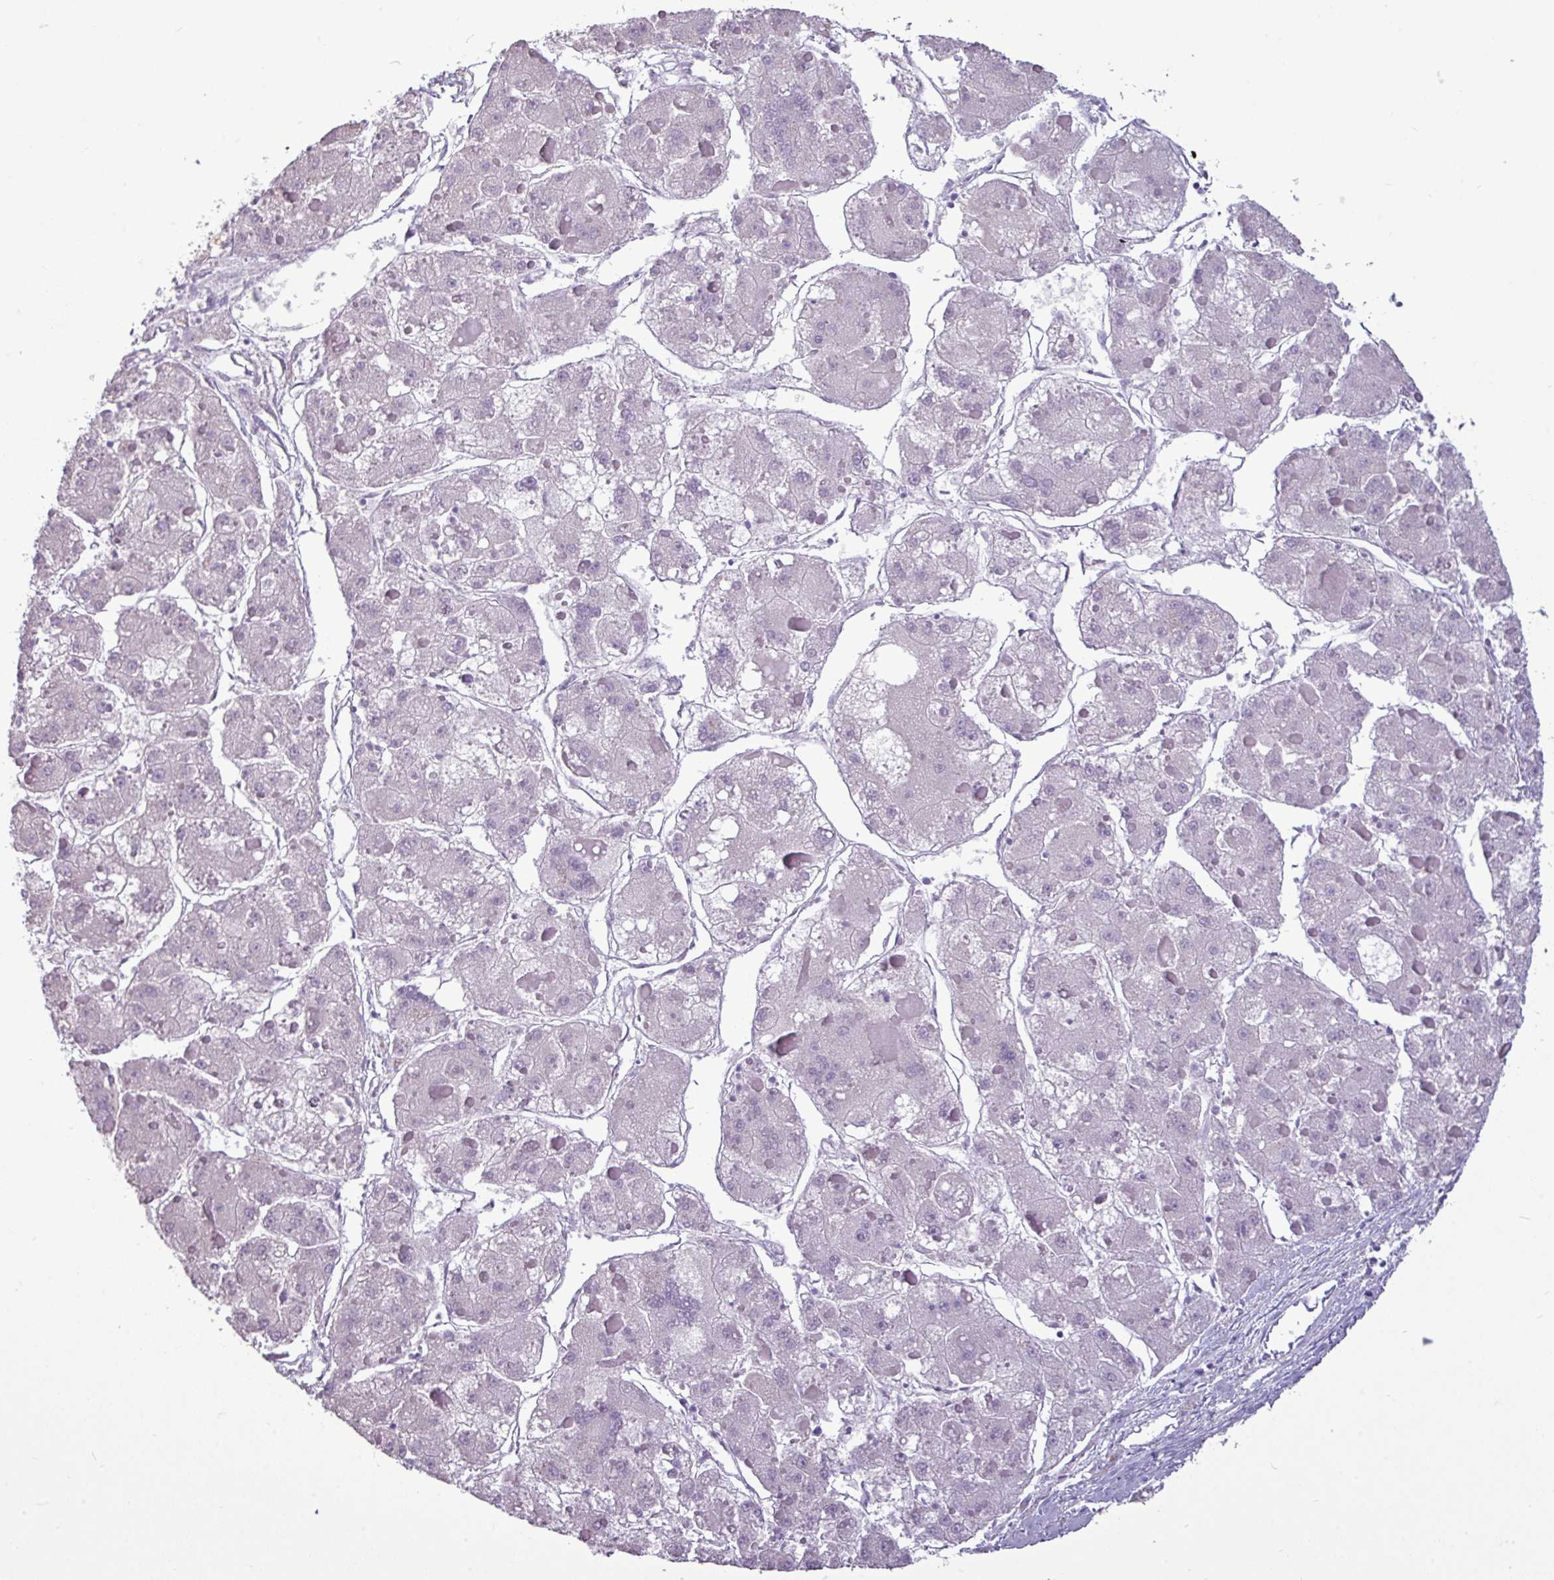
{"staining": {"intensity": "negative", "quantity": "none", "location": "none"}, "tissue": "liver cancer", "cell_type": "Tumor cells", "image_type": "cancer", "snomed": [{"axis": "morphology", "description": "Carcinoma, Hepatocellular, NOS"}, {"axis": "topography", "description": "Liver"}], "caption": "Immunohistochemistry photomicrograph of neoplastic tissue: human hepatocellular carcinoma (liver) stained with DAB (3,3'-diaminobenzidine) shows no significant protein expression in tumor cells.", "gene": "AMY2A", "patient": {"sex": "female", "age": 73}}